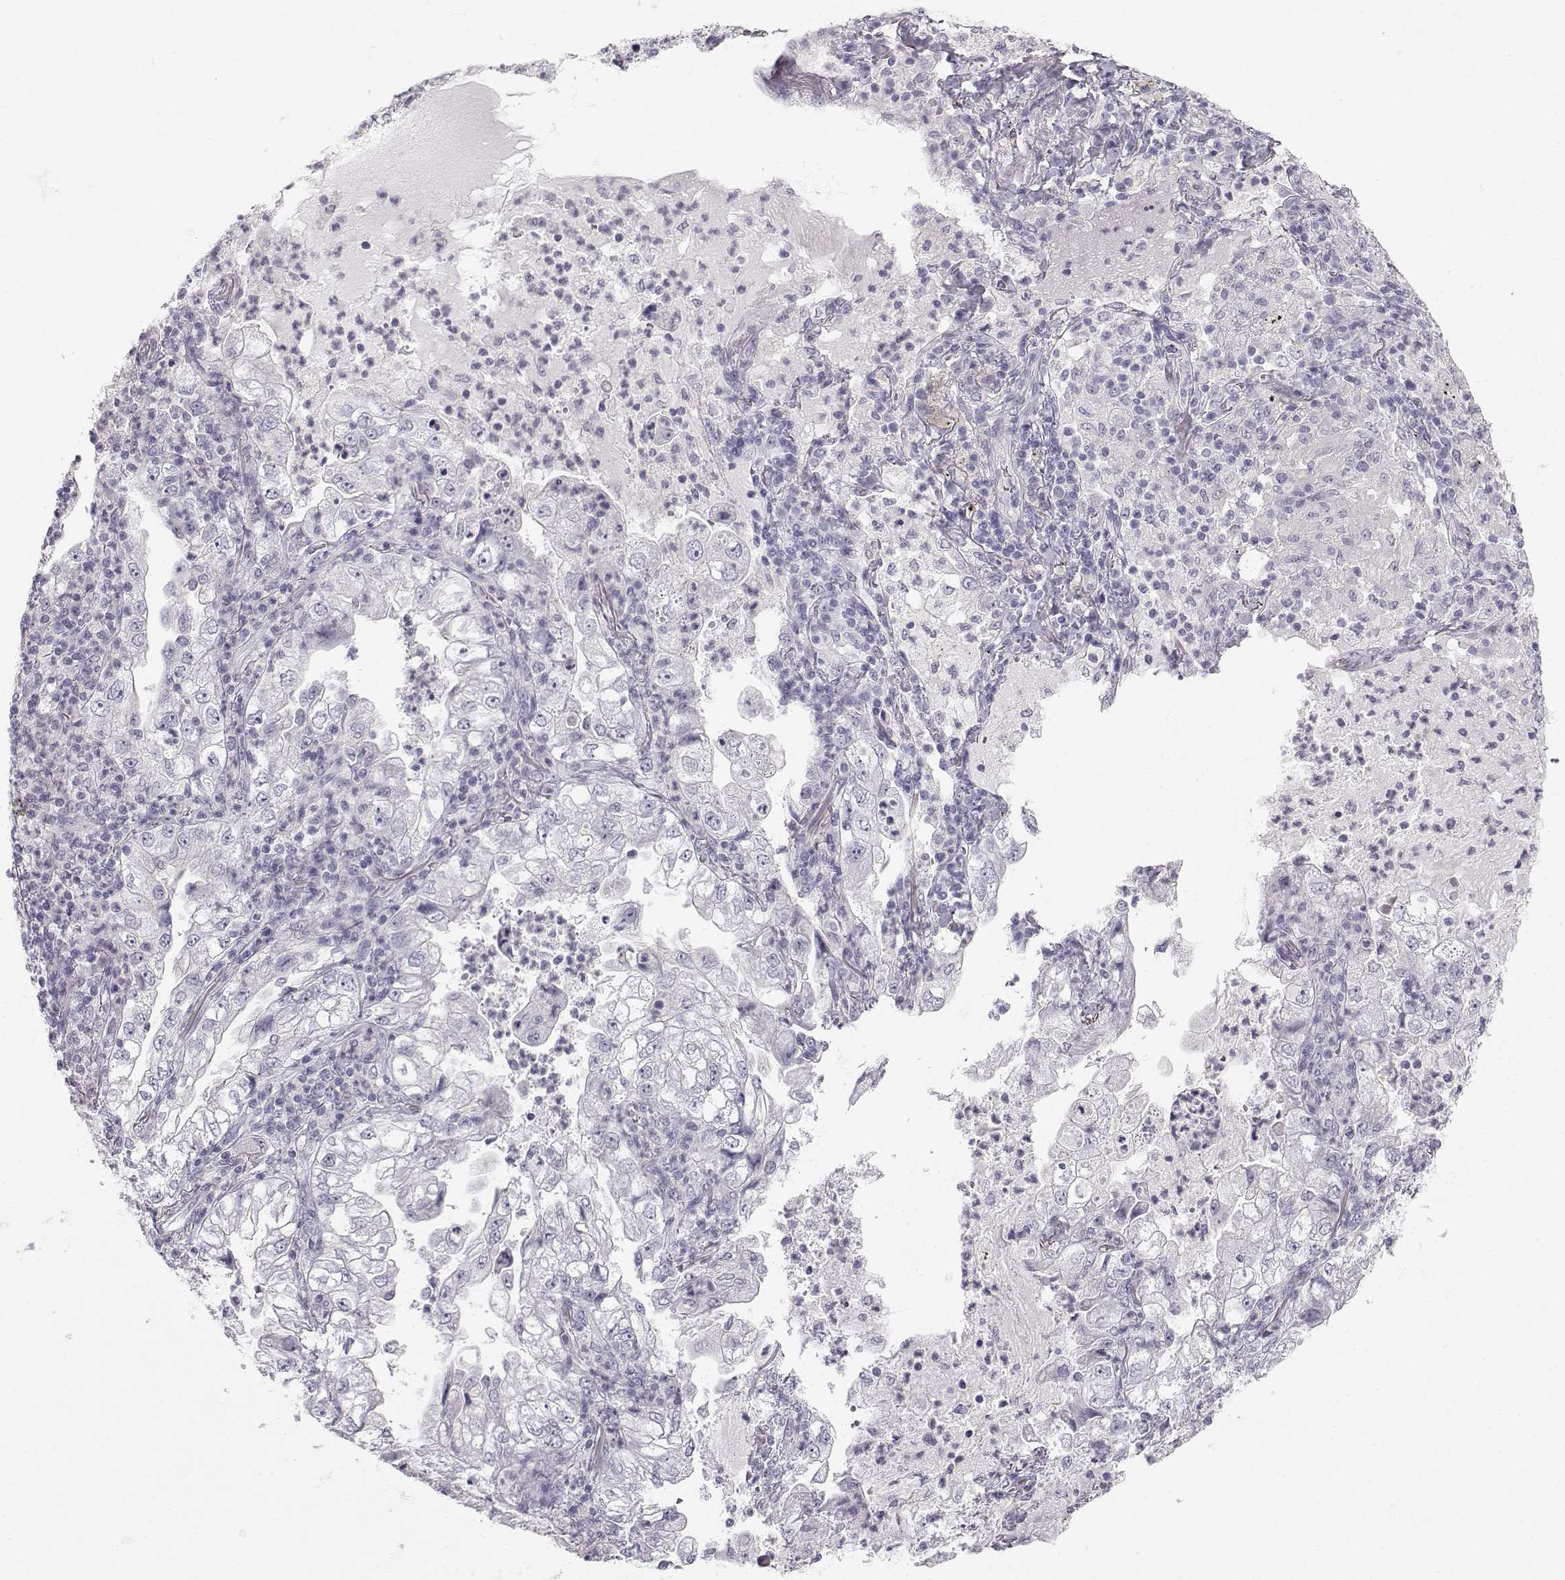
{"staining": {"intensity": "negative", "quantity": "none", "location": "none"}, "tissue": "lung cancer", "cell_type": "Tumor cells", "image_type": "cancer", "snomed": [{"axis": "morphology", "description": "Adenocarcinoma, NOS"}, {"axis": "topography", "description": "Lung"}], "caption": "Immunohistochemistry photomicrograph of lung cancer stained for a protein (brown), which demonstrates no positivity in tumor cells.", "gene": "ZNF185", "patient": {"sex": "female", "age": 73}}